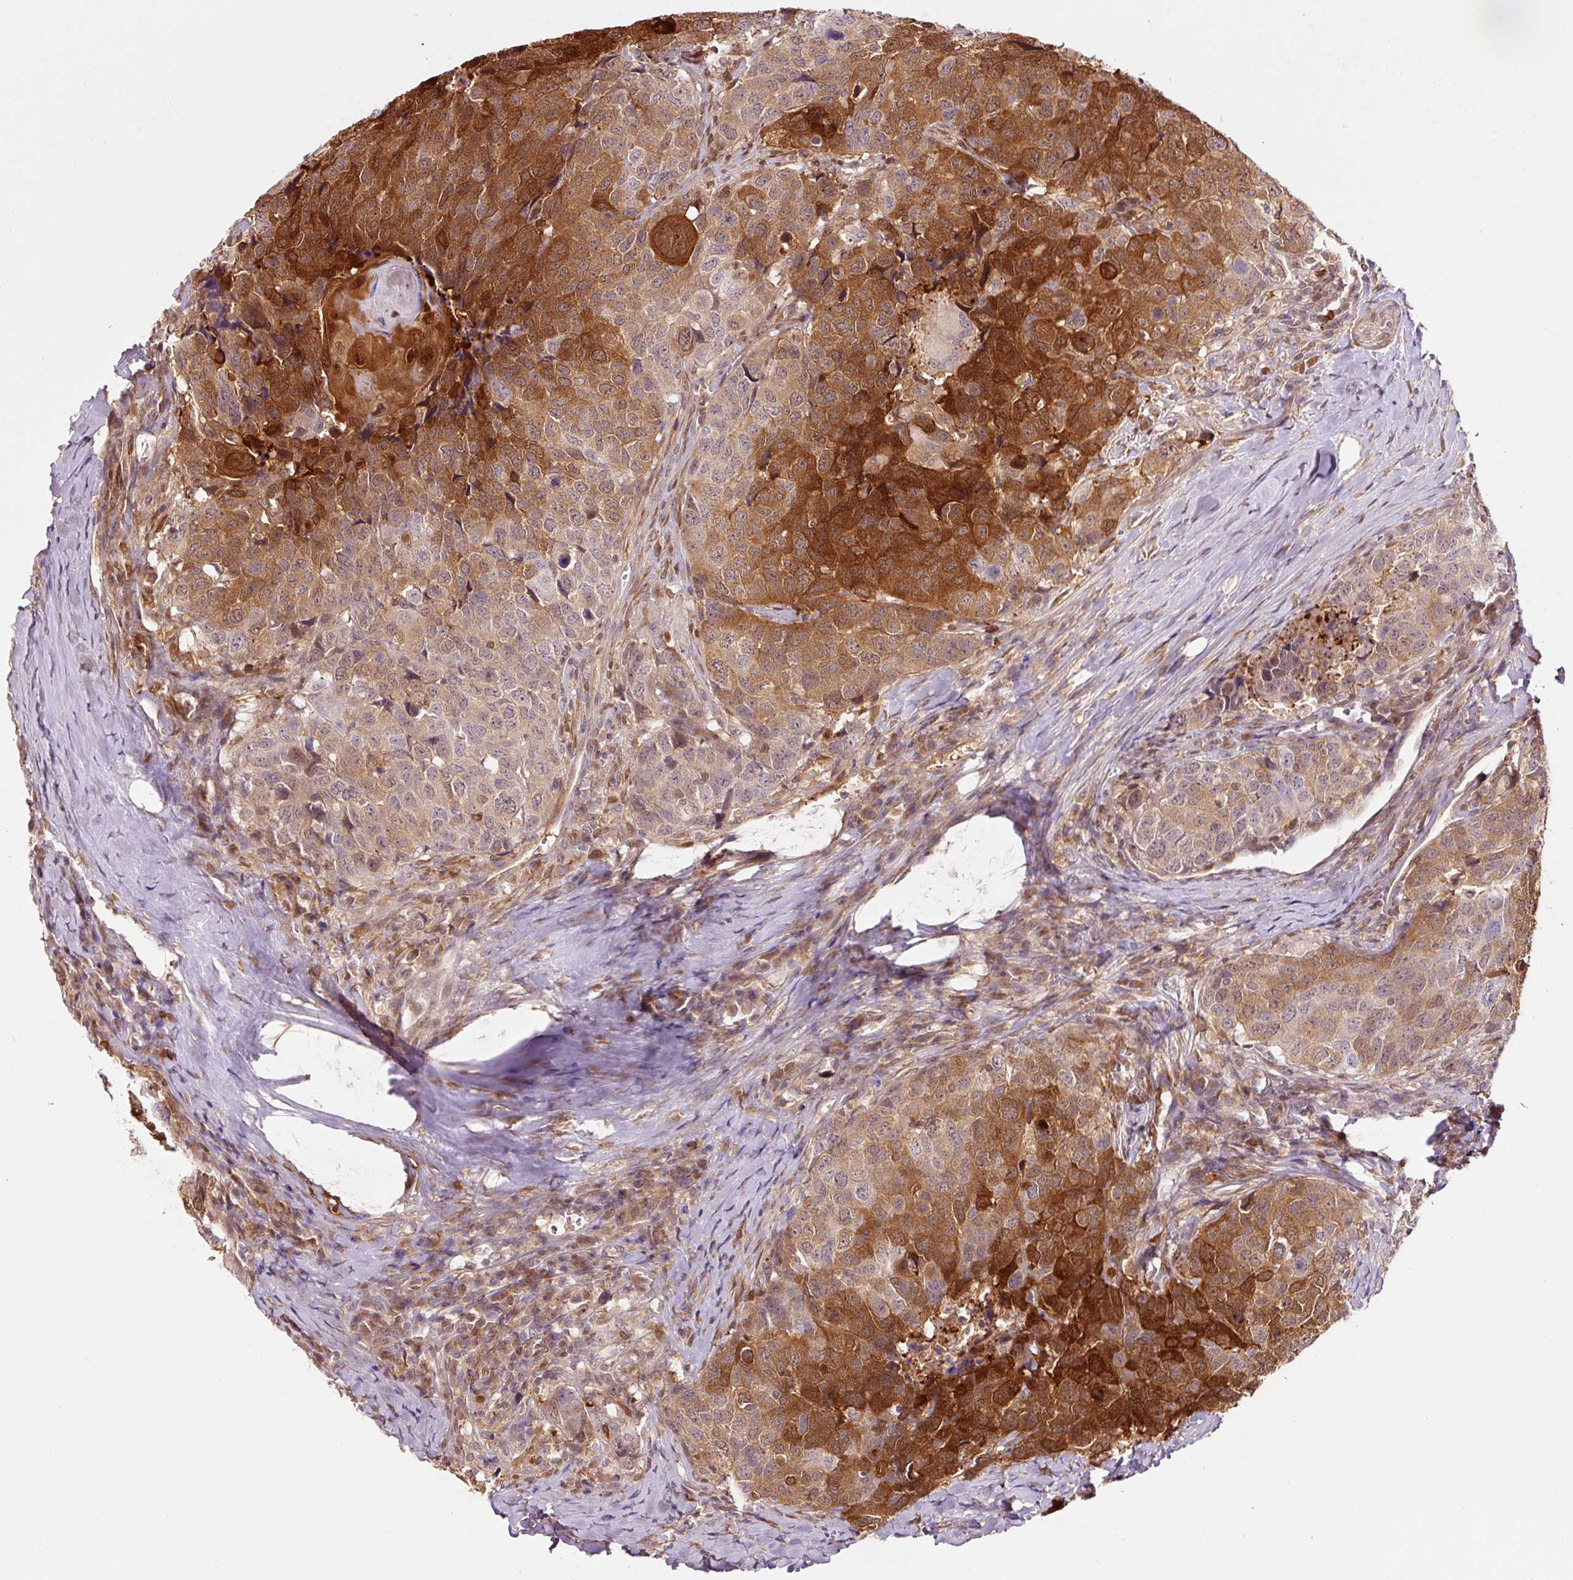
{"staining": {"intensity": "strong", "quantity": "25%-75%", "location": "cytoplasmic/membranous,nuclear"}, "tissue": "head and neck cancer", "cell_type": "Tumor cells", "image_type": "cancer", "snomed": [{"axis": "morphology", "description": "Squamous cell carcinoma, NOS"}, {"axis": "topography", "description": "Head-Neck"}], "caption": "An immunohistochemistry (IHC) micrograph of tumor tissue is shown. Protein staining in brown highlights strong cytoplasmic/membranous and nuclear positivity in head and neck cancer (squamous cell carcinoma) within tumor cells.", "gene": "FBXL14", "patient": {"sex": "male", "age": 66}}